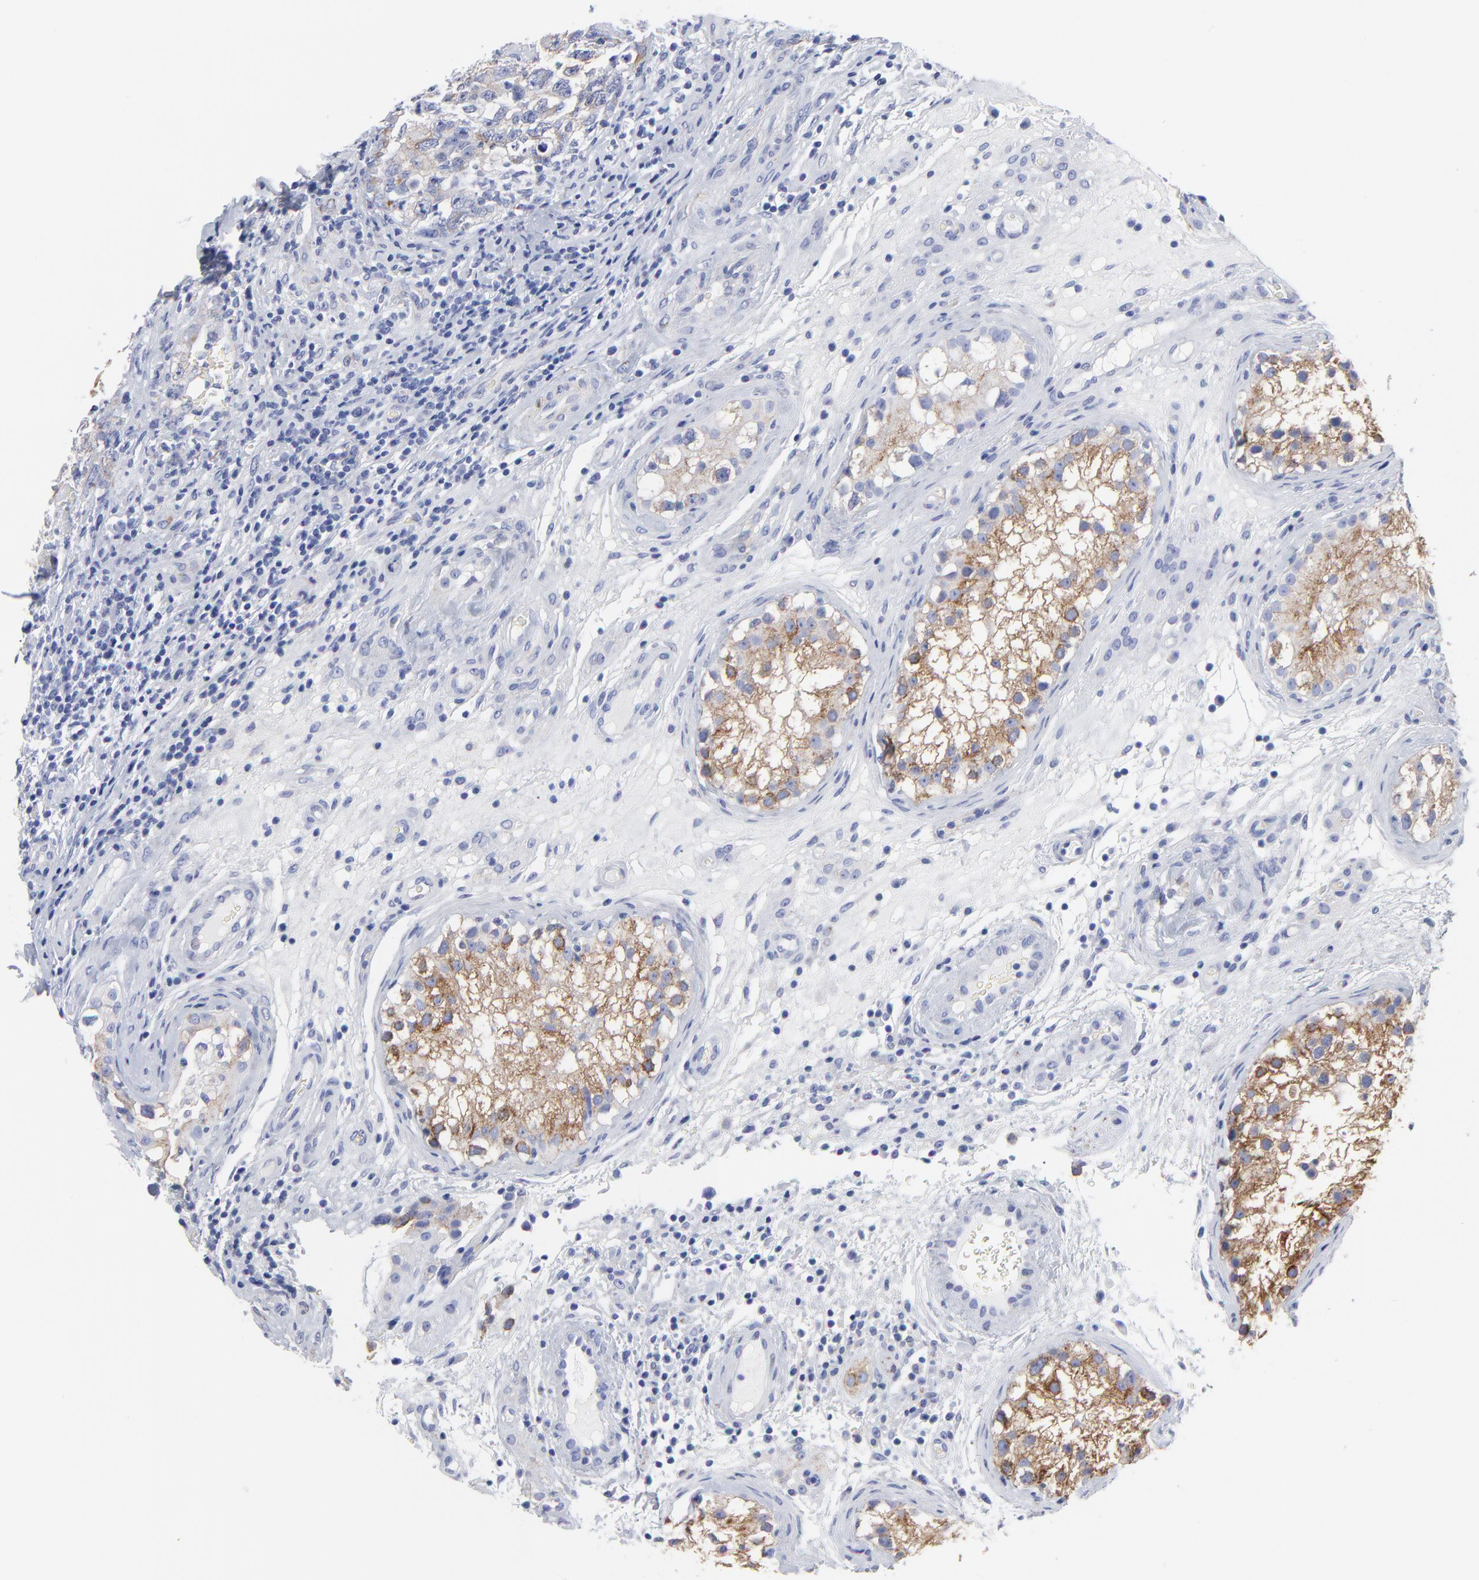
{"staining": {"intensity": "moderate", "quantity": "25%-75%", "location": "cytoplasmic/membranous"}, "tissue": "testis cancer", "cell_type": "Tumor cells", "image_type": "cancer", "snomed": [{"axis": "morphology", "description": "Carcinoma, Embryonal, NOS"}, {"axis": "topography", "description": "Testis"}], "caption": "Testis embryonal carcinoma stained for a protein (brown) reveals moderate cytoplasmic/membranous positive staining in approximately 25%-75% of tumor cells.", "gene": "CNTN3", "patient": {"sex": "male", "age": 31}}